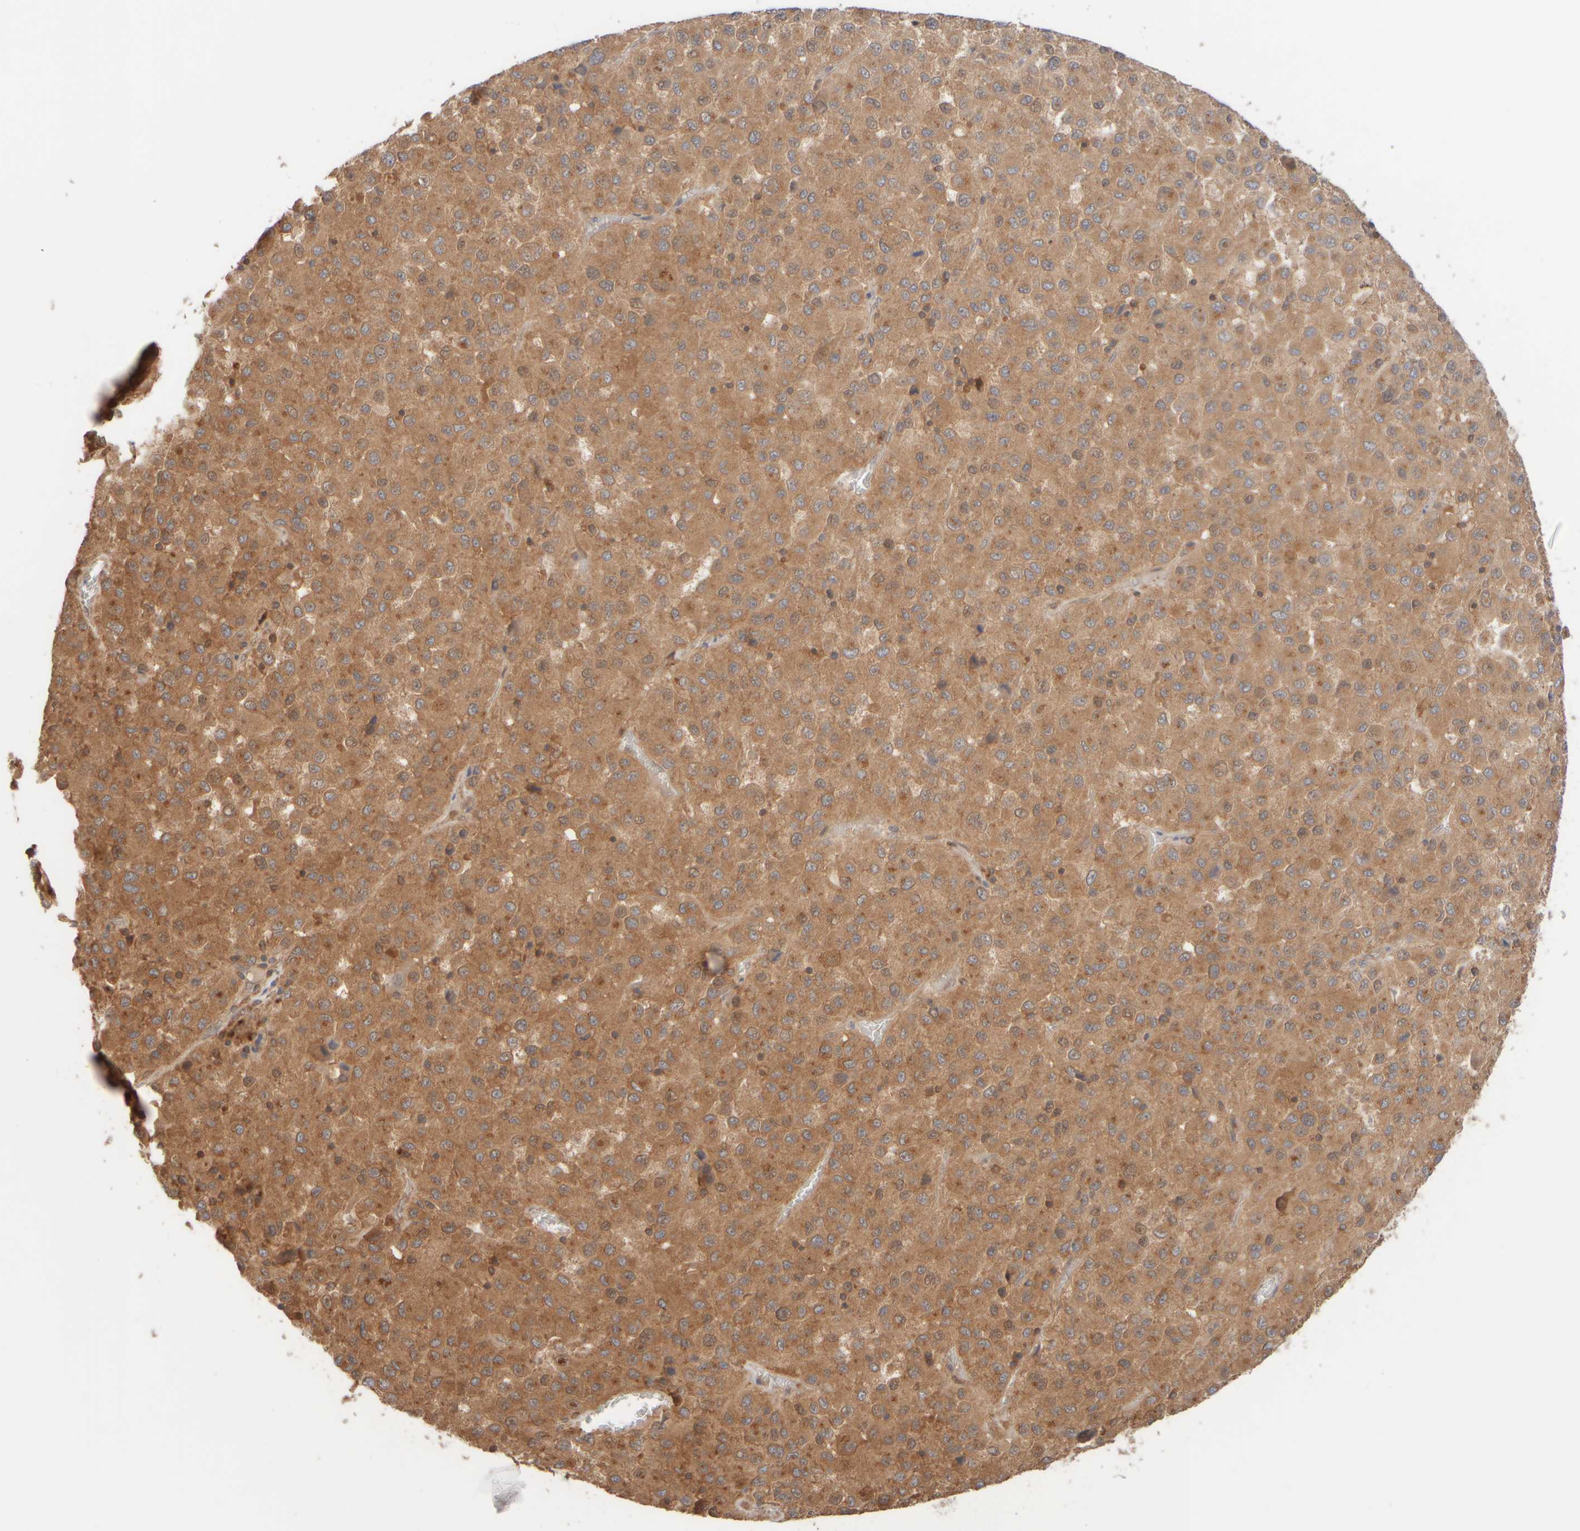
{"staining": {"intensity": "moderate", "quantity": ">75%", "location": "cytoplasmic/membranous"}, "tissue": "melanoma", "cell_type": "Tumor cells", "image_type": "cancer", "snomed": [{"axis": "morphology", "description": "Malignant melanoma, Metastatic site"}, {"axis": "topography", "description": "Lung"}], "caption": "Malignant melanoma (metastatic site) stained with a protein marker reveals moderate staining in tumor cells.", "gene": "RABEP1", "patient": {"sex": "male", "age": 64}}